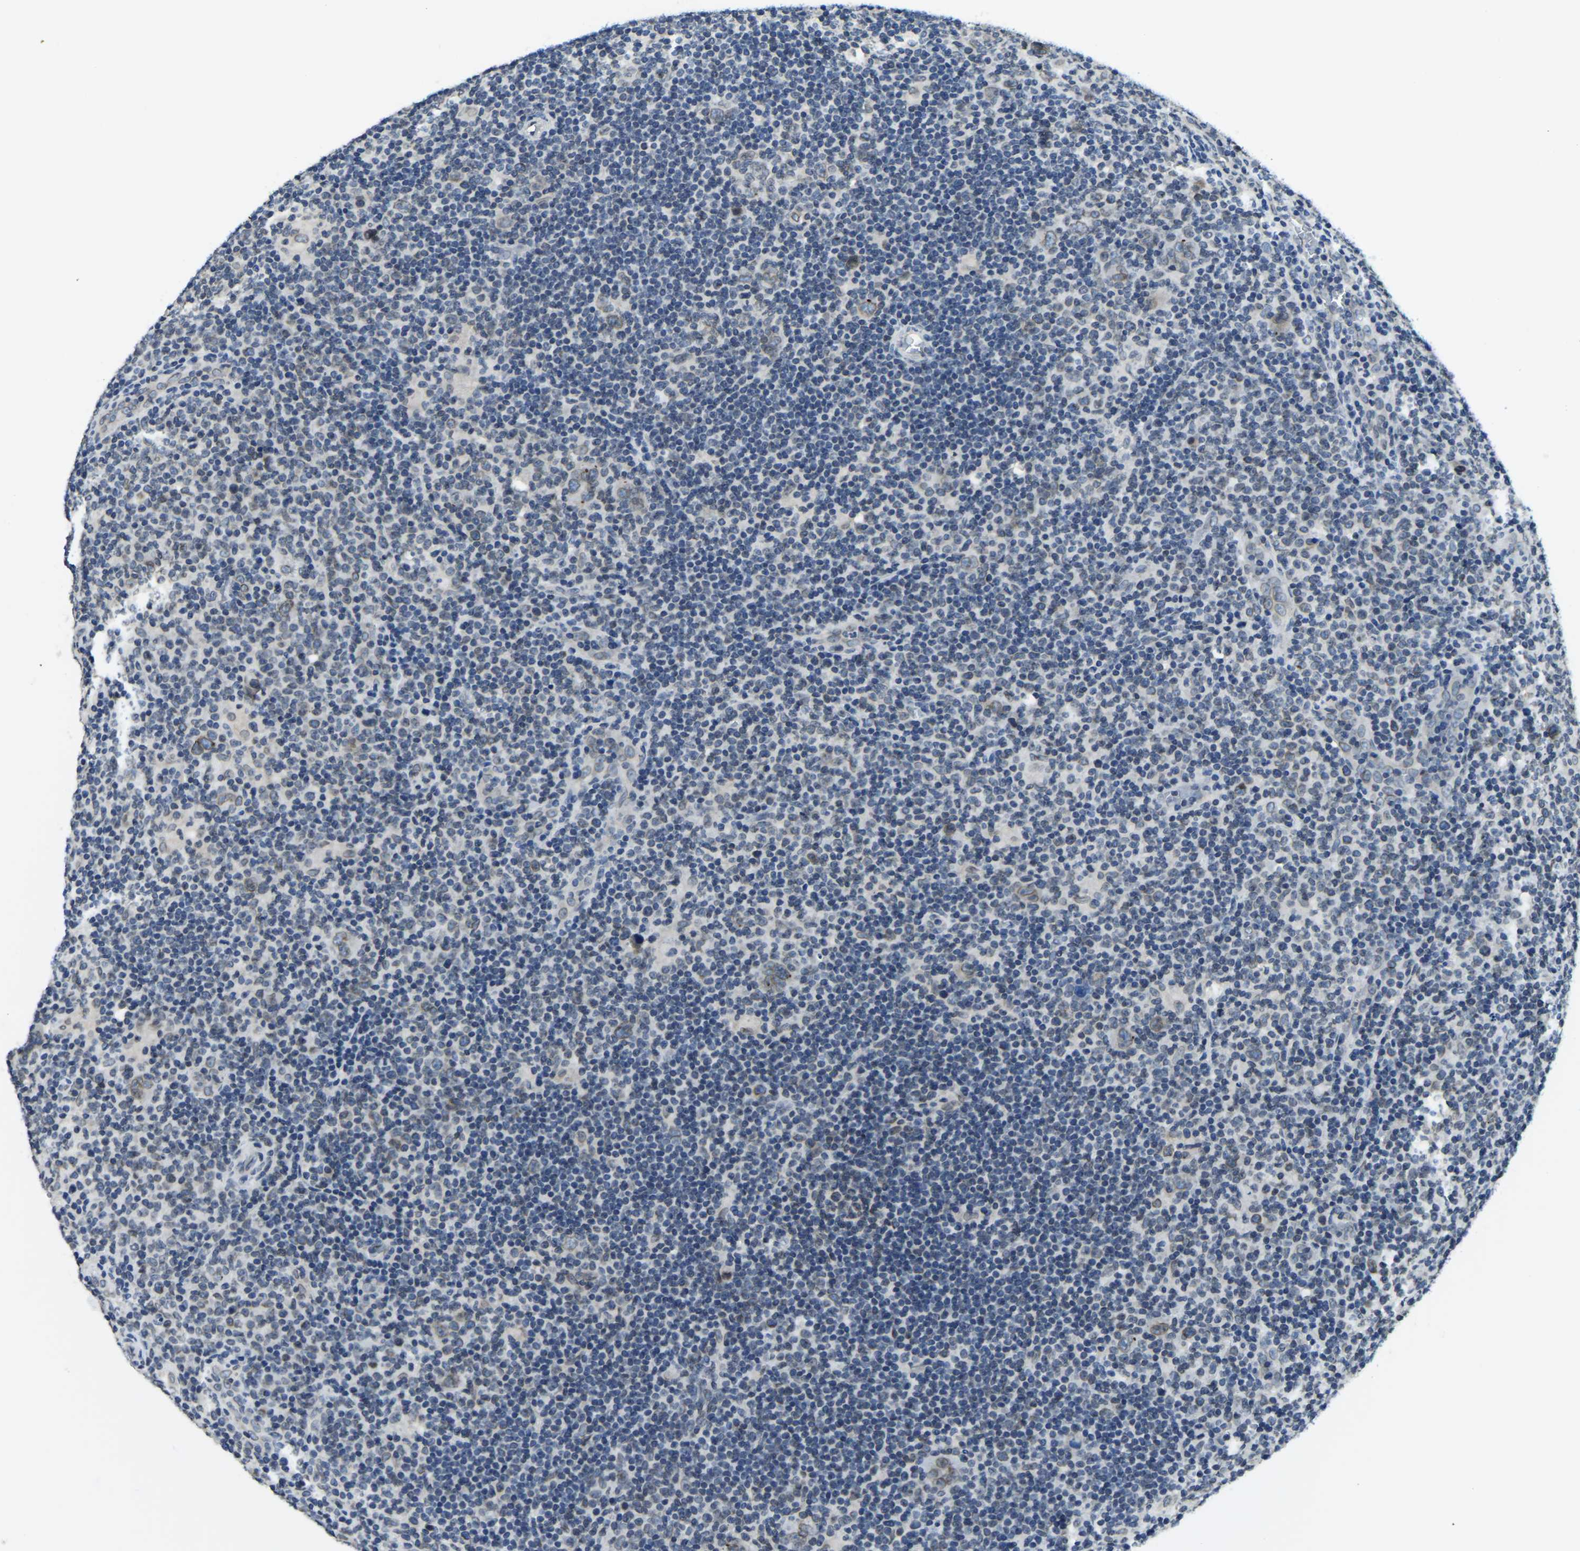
{"staining": {"intensity": "weak", "quantity": ">75%", "location": "cytoplasmic/membranous"}, "tissue": "lymphoma", "cell_type": "Tumor cells", "image_type": "cancer", "snomed": [{"axis": "morphology", "description": "Hodgkin's disease, NOS"}, {"axis": "topography", "description": "Lymph node"}], "caption": "There is low levels of weak cytoplasmic/membranous positivity in tumor cells of Hodgkin's disease, as demonstrated by immunohistochemical staining (brown color).", "gene": "RANBP2", "patient": {"sex": "female", "age": 57}}